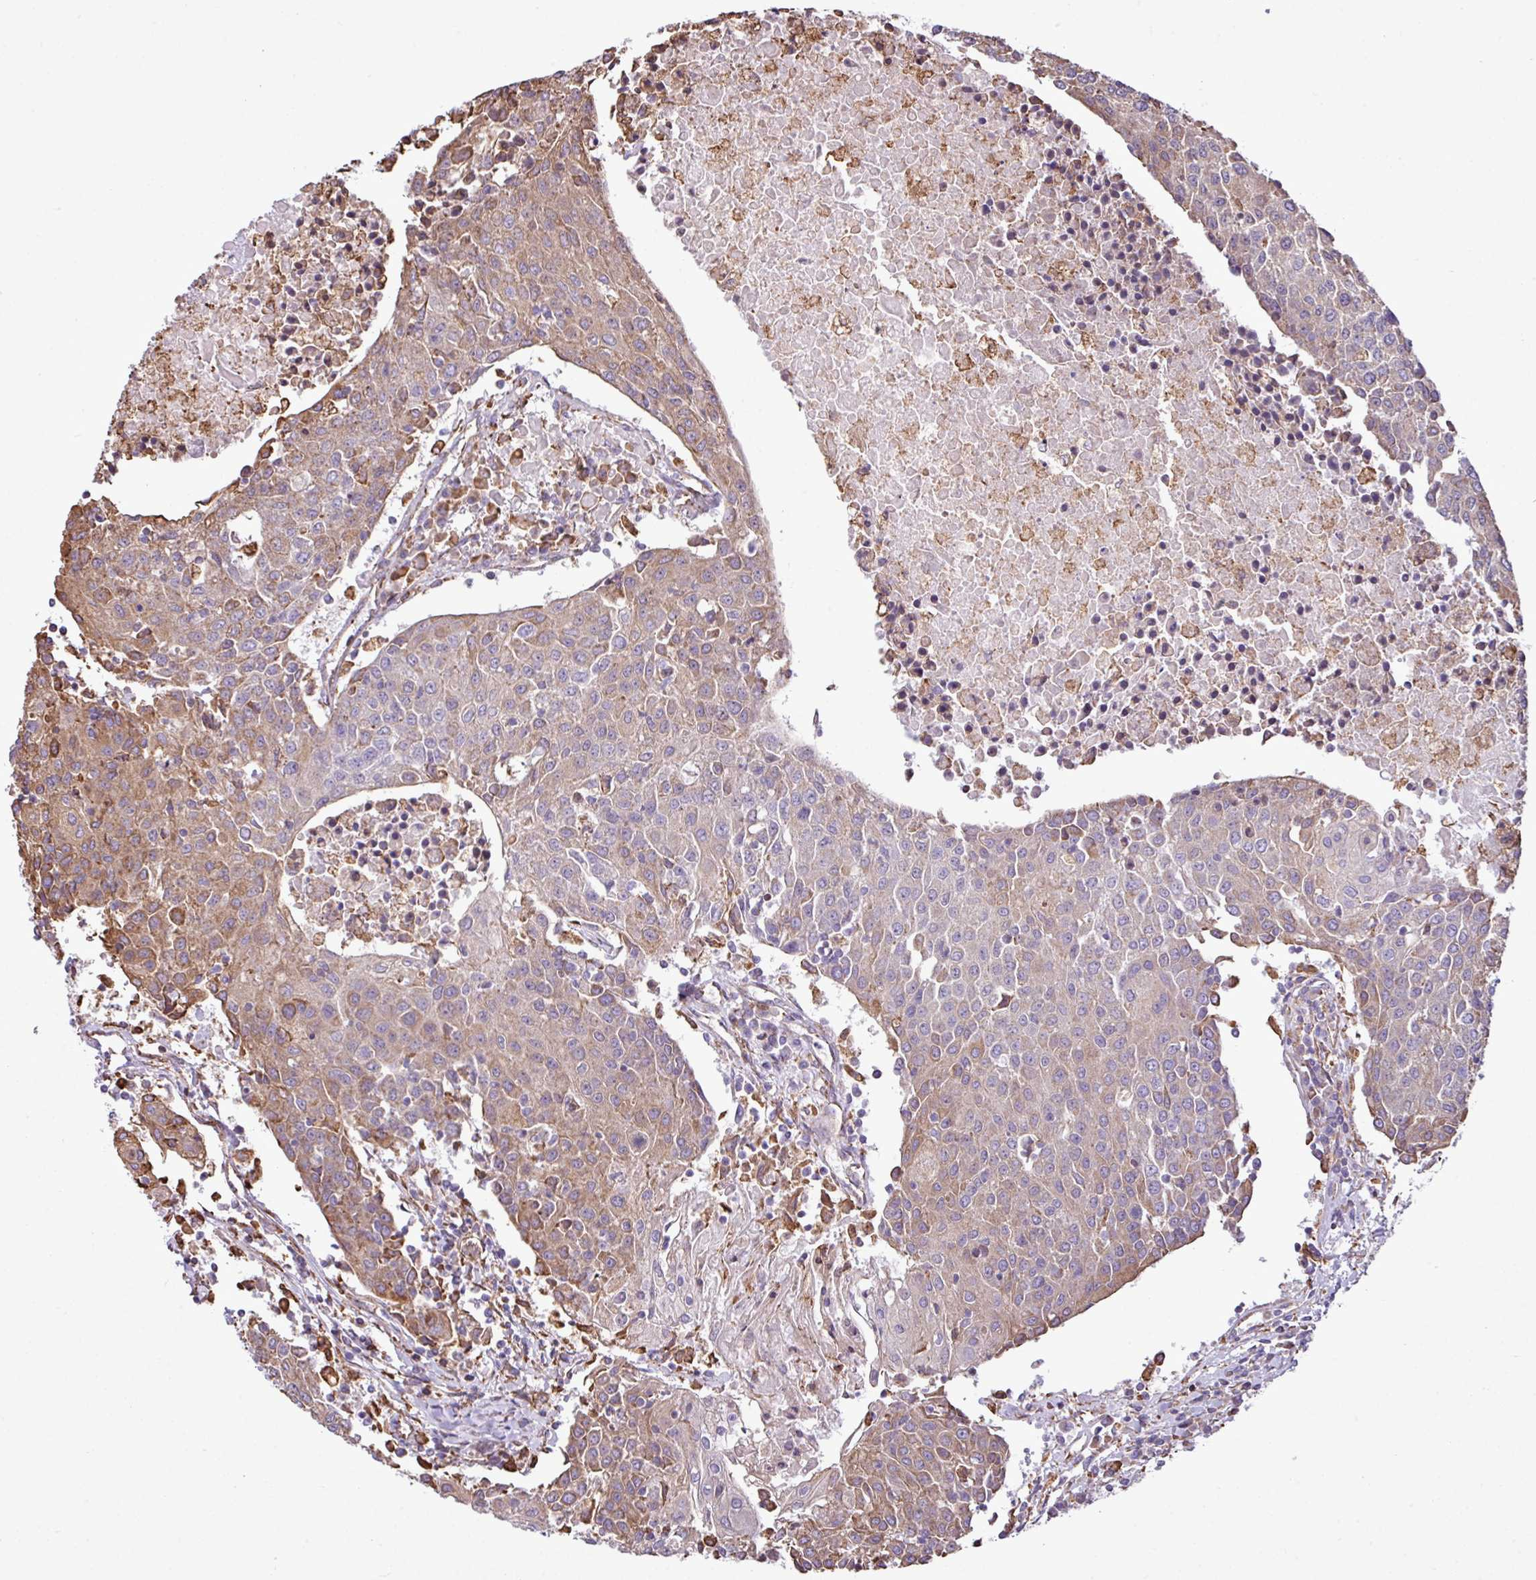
{"staining": {"intensity": "moderate", "quantity": "<25%", "location": "cytoplasmic/membranous"}, "tissue": "urothelial cancer", "cell_type": "Tumor cells", "image_type": "cancer", "snomed": [{"axis": "morphology", "description": "Urothelial carcinoma, High grade"}, {"axis": "topography", "description": "Urinary bladder"}], "caption": "Human high-grade urothelial carcinoma stained for a protein (brown) reveals moderate cytoplasmic/membranous positive staining in about <25% of tumor cells.", "gene": "ZSCAN5A", "patient": {"sex": "female", "age": 85}}